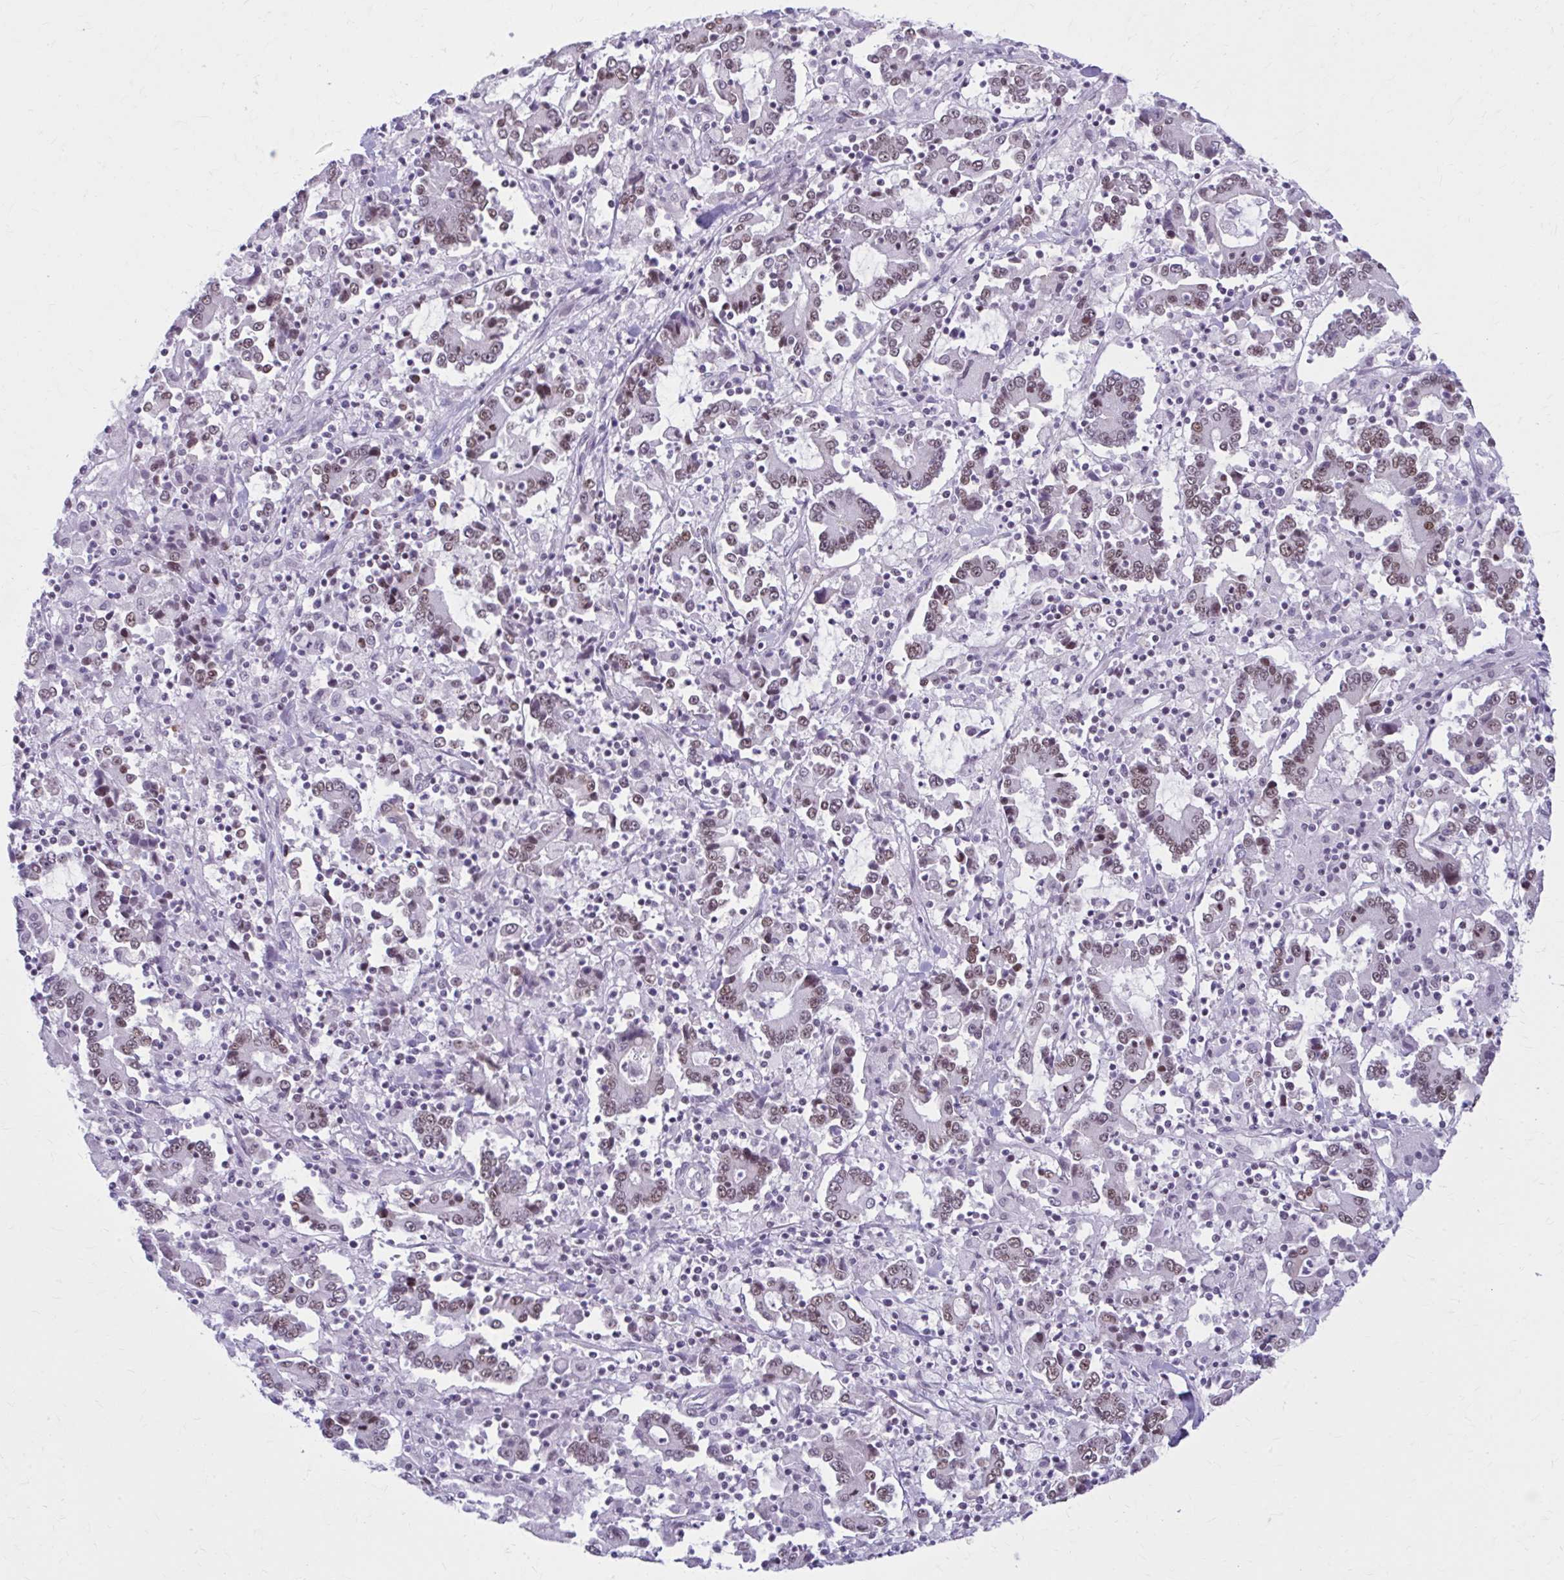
{"staining": {"intensity": "moderate", "quantity": ">75%", "location": "nuclear"}, "tissue": "stomach cancer", "cell_type": "Tumor cells", "image_type": "cancer", "snomed": [{"axis": "morphology", "description": "Adenocarcinoma, NOS"}, {"axis": "topography", "description": "Stomach, upper"}], "caption": "IHC photomicrograph of stomach cancer (adenocarcinoma) stained for a protein (brown), which demonstrates medium levels of moderate nuclear staining in about >75% of tumor cells.", "gene": "PABIR1", "patient": {"sex": "male", "age": 68}}